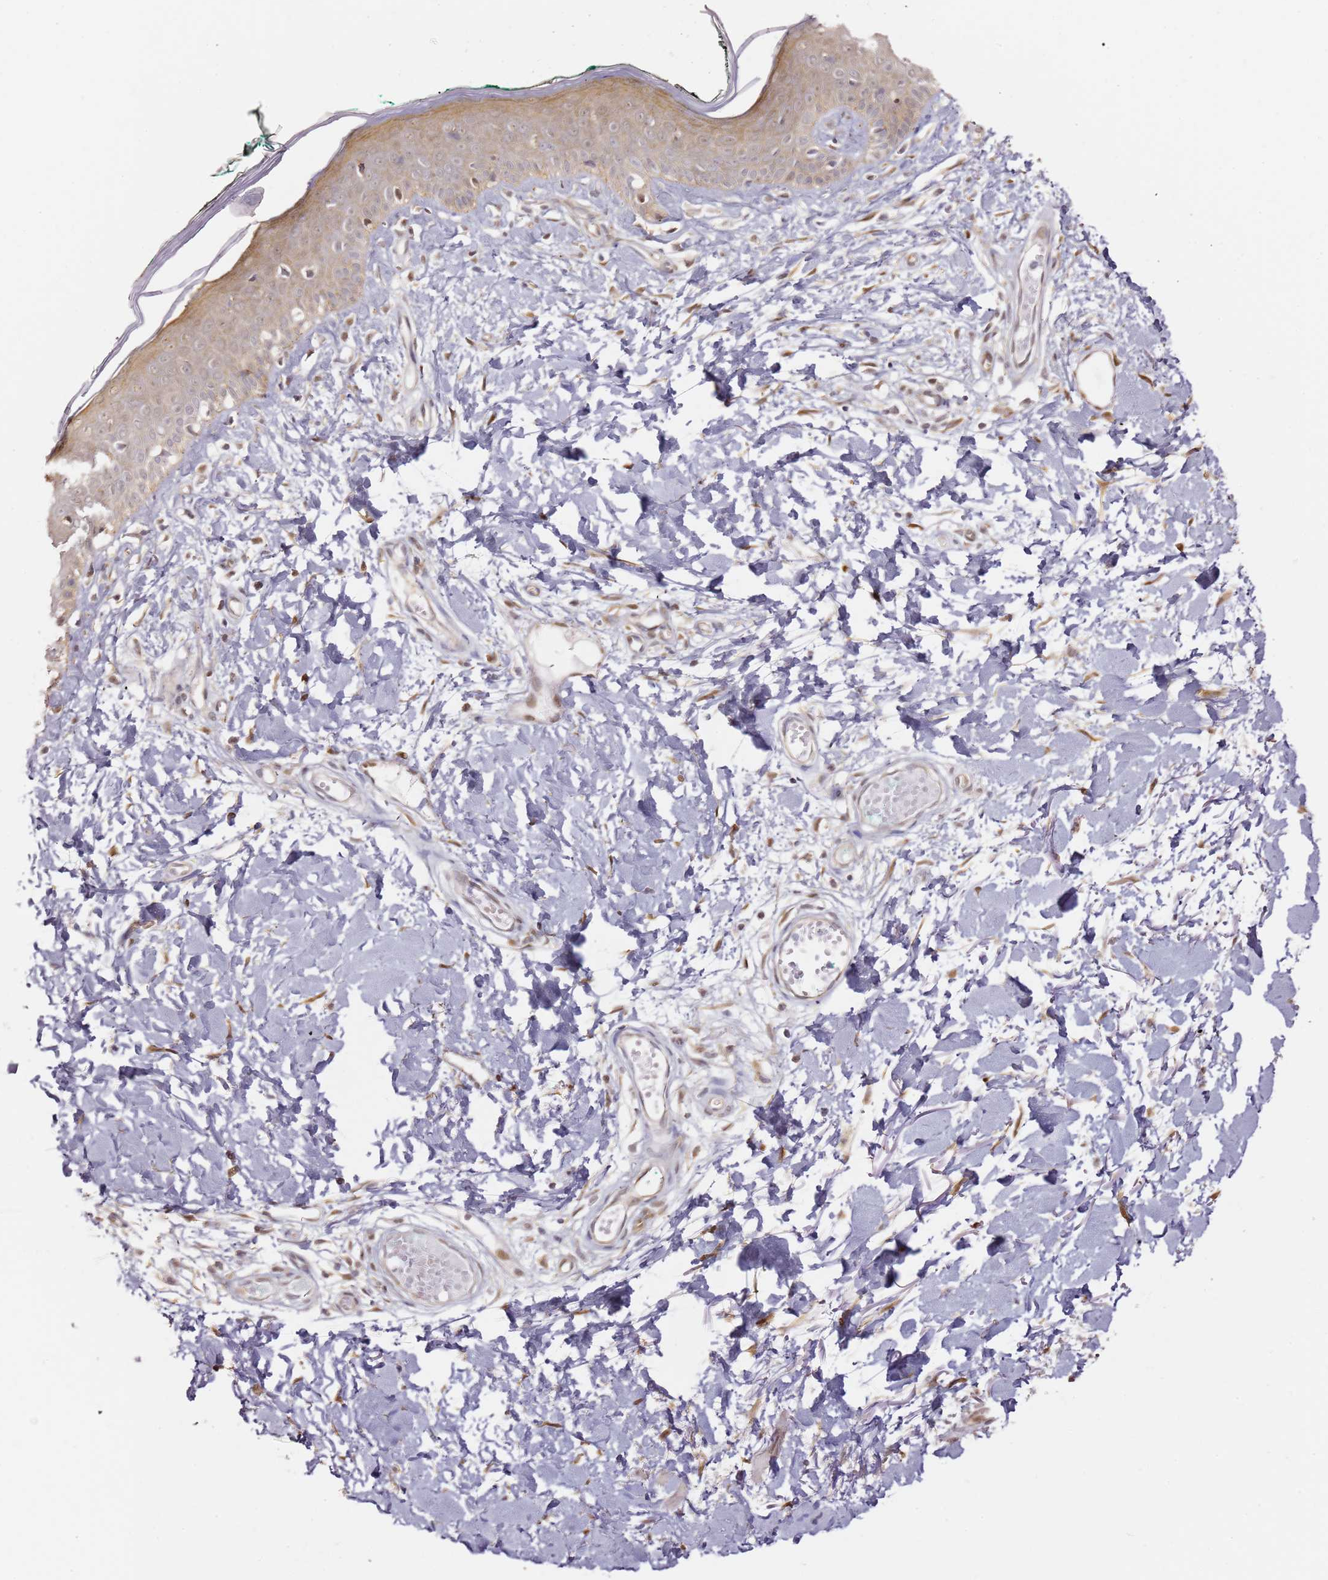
{"staining": {"intensity": "moderate", "quantity": ">75%", "location": "cytoplasmic/membranous,nuclear"}, "tissue": "skin", "cell_type": "Fibroblasts", "image_type": "normal", "snomed": [{"axis": "morphology", "description": "Normal tissue, NOS"}, {"axis": "morphology", "description": "Malignant melanoma, NOS"}, {"axis": "topography", "description": "Skin"}], "caption": "Immunohistochemistry (IHC) (DAB) staining of unremarkable skin exhibits moderate cytoplasmic/membranous,nuclear protein positivity in approximately >75% of fibroblasts.", "gene": "PSMD4", "patient": {"sex": "male", "age": 62}}